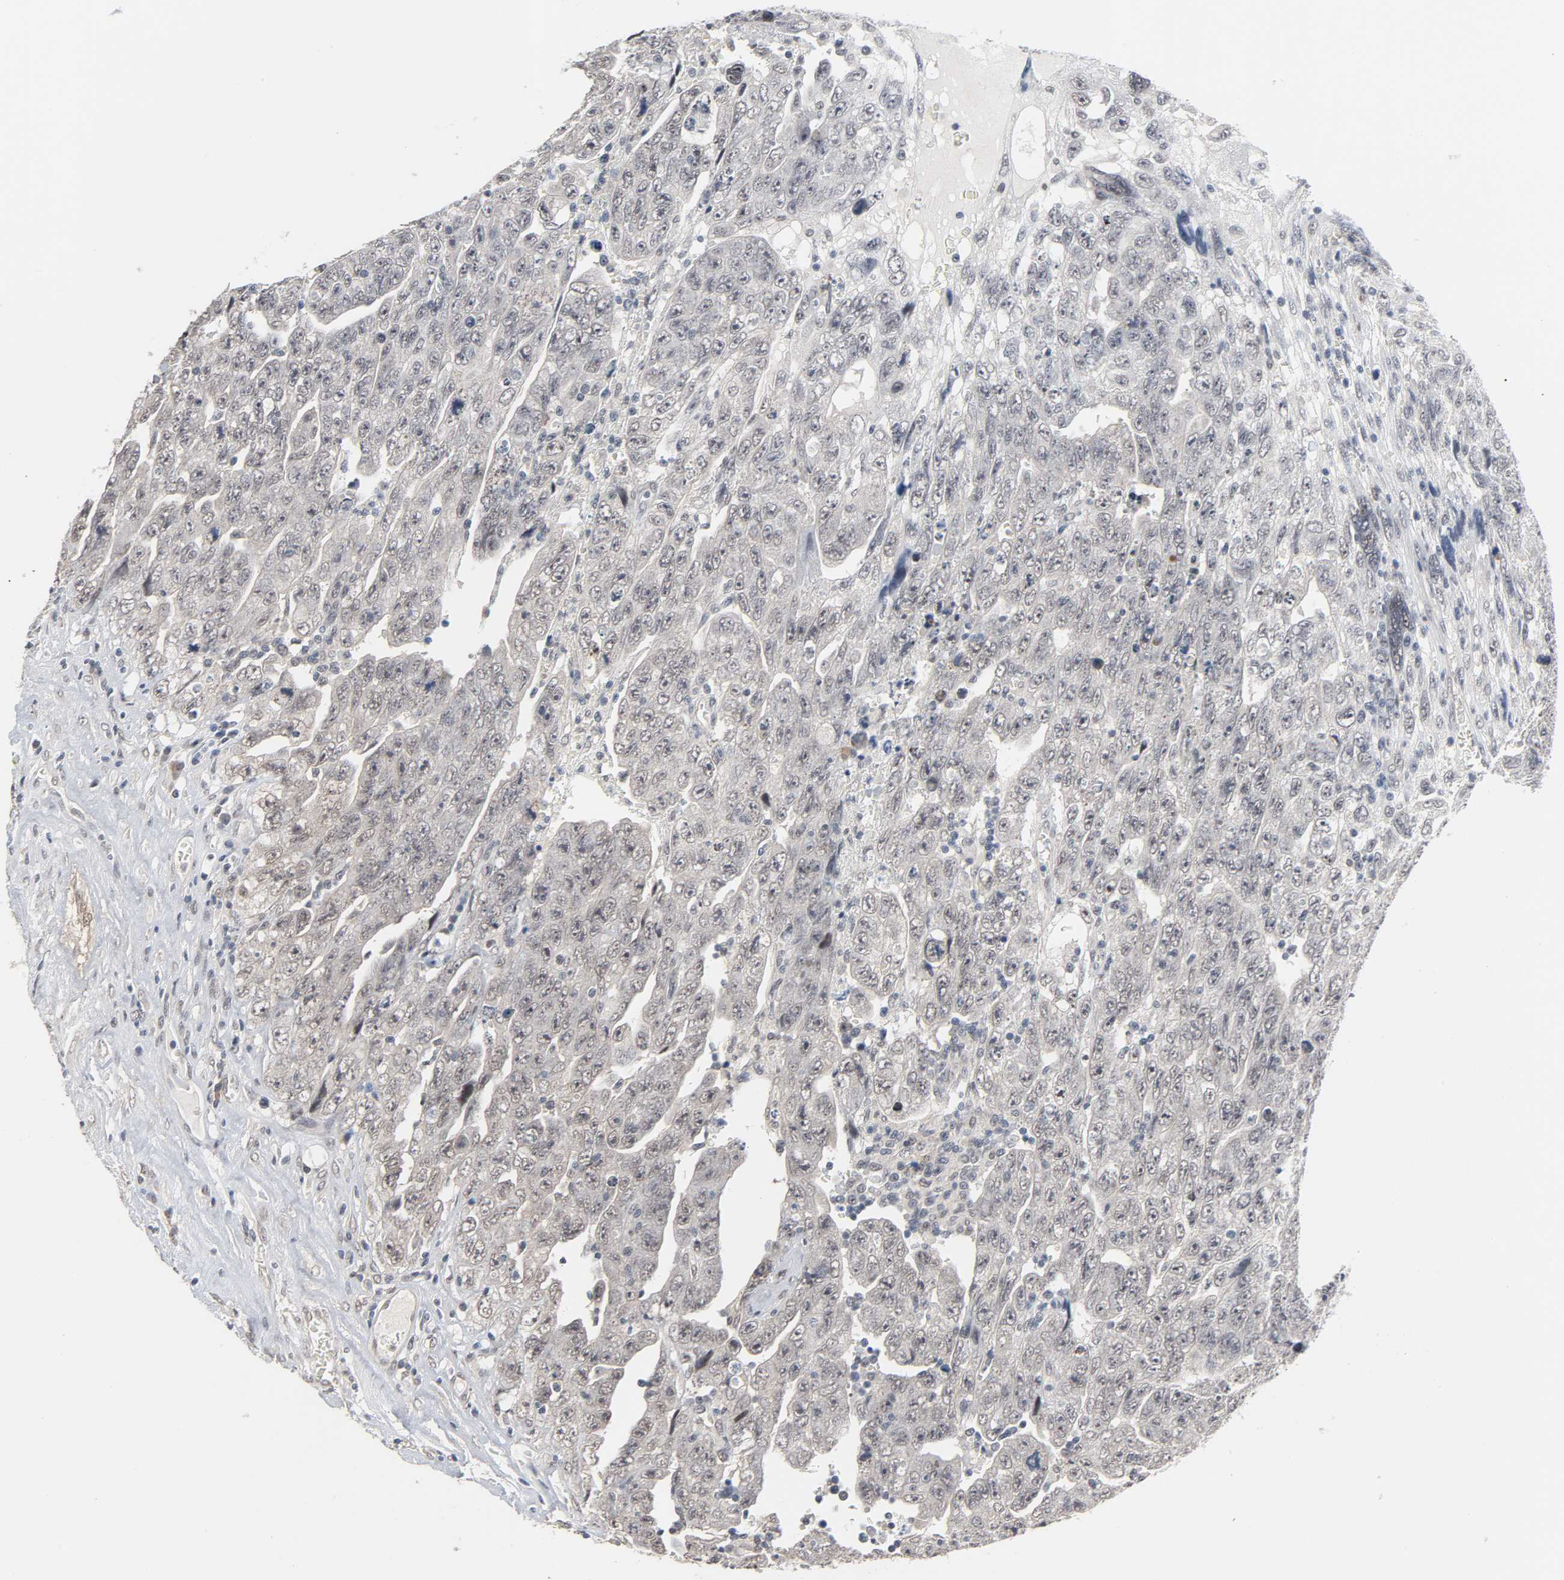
{"staining": {"intensity": "negative", "quantity": "none", "location": "none"}, "tissue": "testis cancer", "cell_type": "Tumor cells", "image_type": "cancer", "snomed": [{"axis": "morphology", "description": "Carcinoma, Embryonal, NOS"}, {"axis": "topography", "description": "Testis"}], "caption": "Tumor cells show no significant staining in testis embryonal carcinoma.", "gene": "ACSS2", "patient": {"sex": "male", "age": 28}}